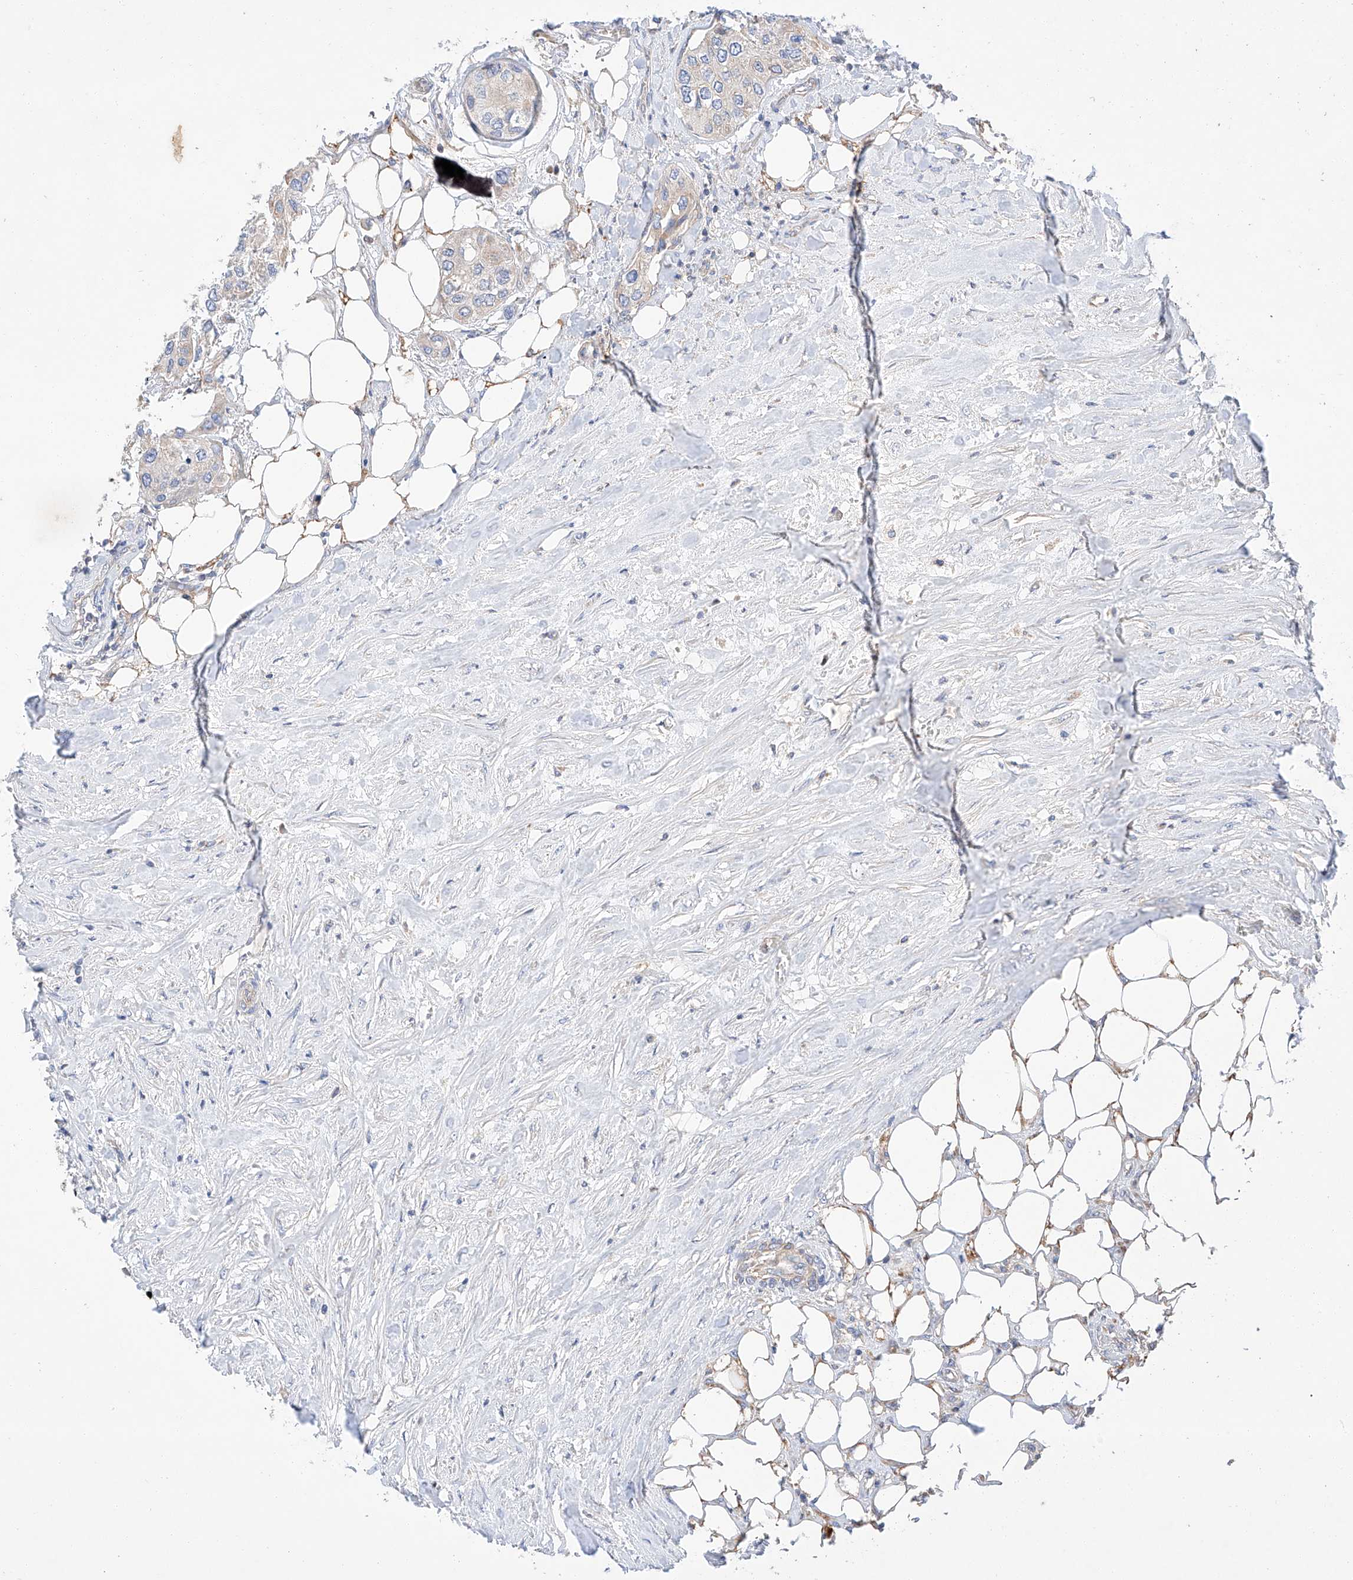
{"staining": {"intensity": "weak", "quantity": ">75%", "location": "cytoplasmic/membranous"}, "tissue": "urothelial cancer", "cell_type": "Tumor cells", "image_type": "cancer", "snomed": [{"axis": "morphology", "description": "Urothelial carcinoma, High grade"}, {"axis": "topography", "description": "Urinary bladder"}], "caption": "This is an image of IHC staining of urothelial carcinoma (high-grade), which shows weak staining in the cytoplasmic/membranous of tumor cells.", "gene": "C6orf118", "patient": {"sex": "male", "age": 64}}